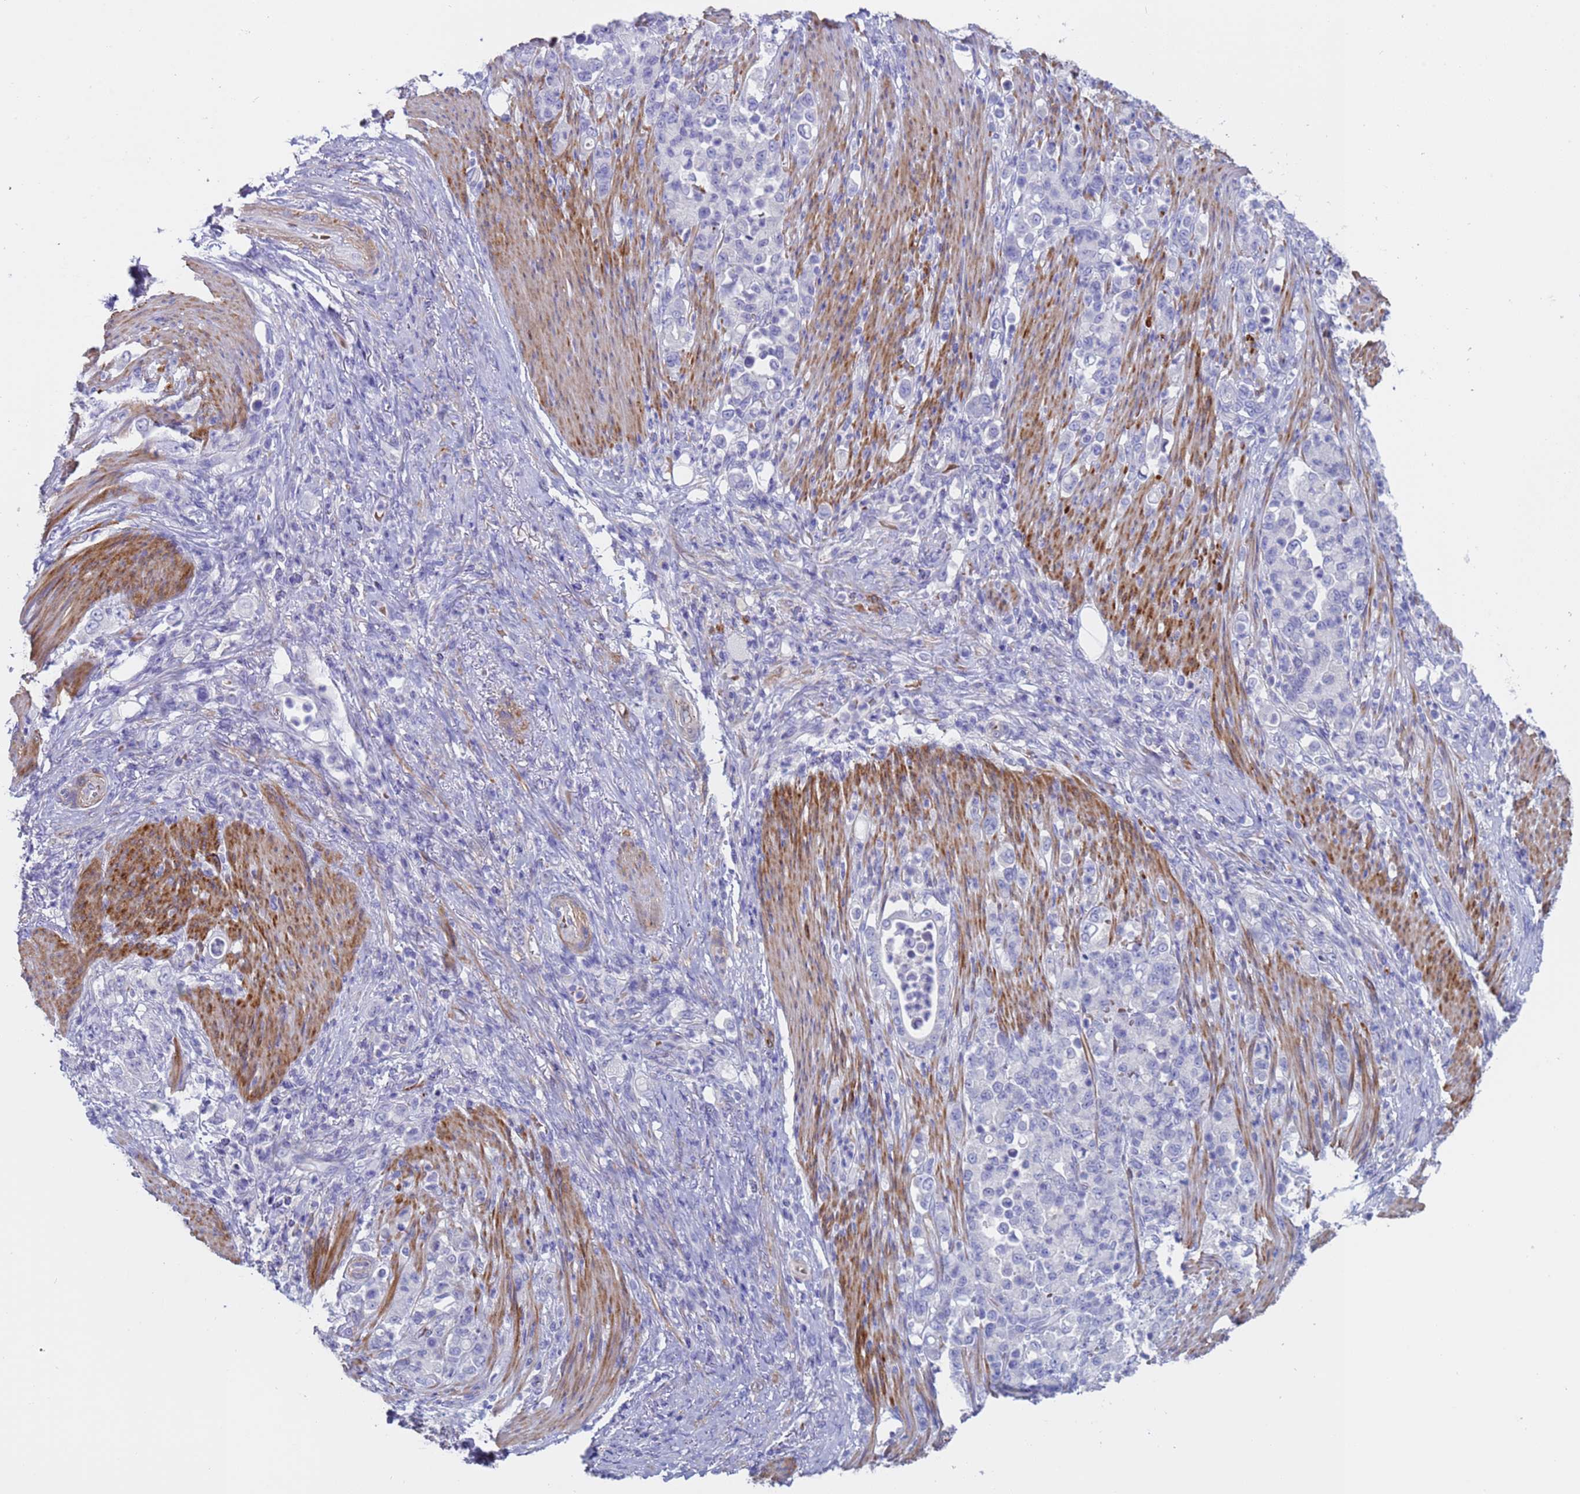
{"staining": {"intensity": "negative", "quantity": "none", "location": "none"}, "tissue": "stomach cancer", "cell_type": "Tumor cells", "image_type": "cancer", "snomed": [{"axis": "morphology", "description": "Normal tissue, NOS"}, {"axis": "morphology", "description": "Adenocarcinoma, NOS"}, {"axis": "topography", "description": "Stomach"}], "caption": "An image of stomach cancer stained for a protein reveals no brown staining in tumor cells. (DAB (3,3'-diaminobenzidine) IHC with hematoxylin counter stain).", "gene": "KBTBD3", "patient": {"sex": "female", "age": 79}}